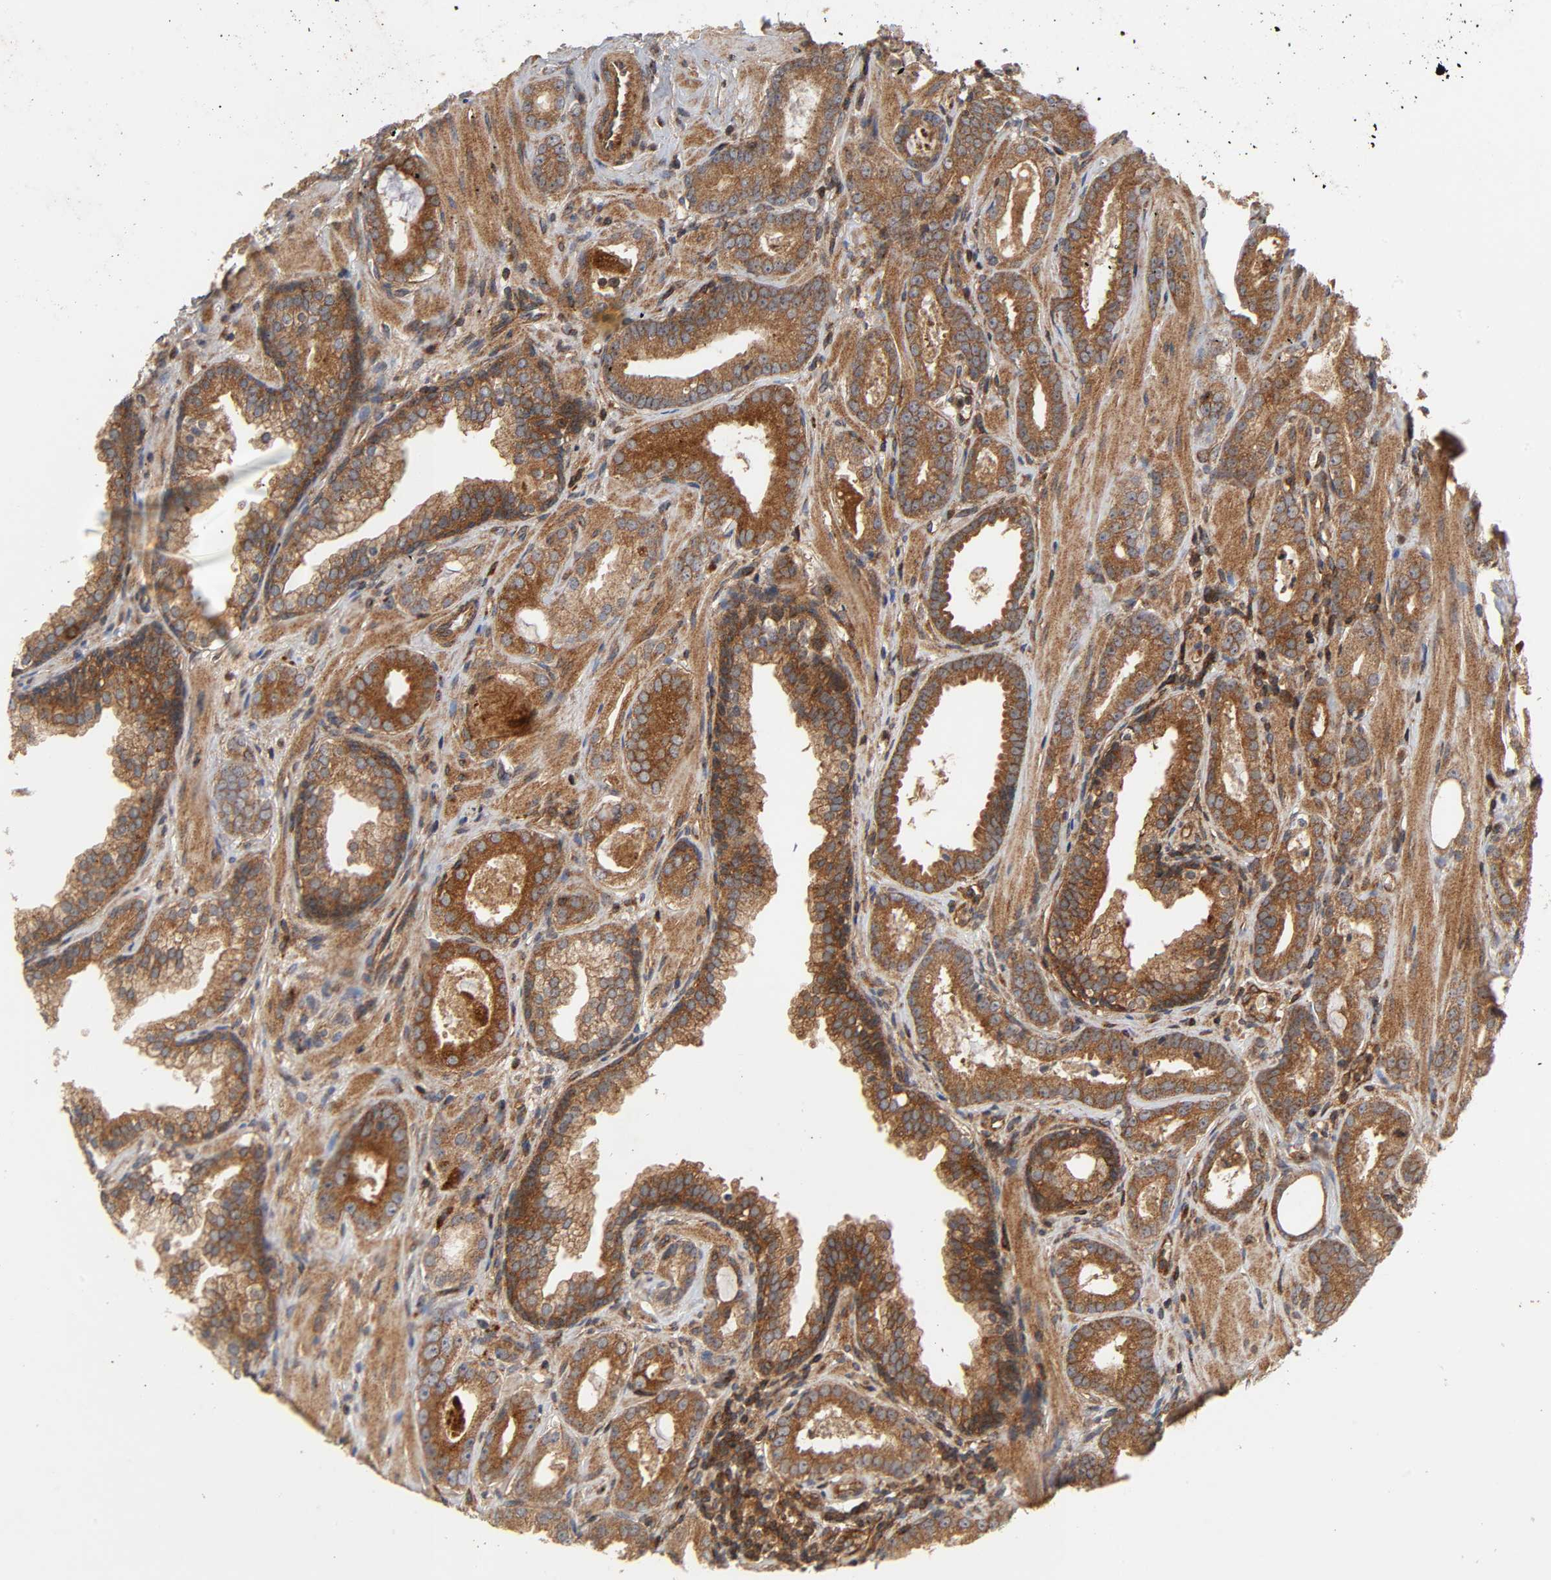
{"staining": {"intensity": "strong", "quantity": ">75%", "location": "cytoplasmic/membranous"}, "tissue": "prostate cancer", "cell_type": "Tumor cells", "image_type": "cancer", "snomed": [{"axis": "morphology", "description": "Adenocarcinoma, Low grade"}, {"axis": "topography", "description": "Prostate"}], "caption": "Prostate low-grade adenocarcinoma stained with a protein marker reveals strong staining in tumor cells.", "gene": "IKBKB", "patient": {"sex": "male", "age": 57}}